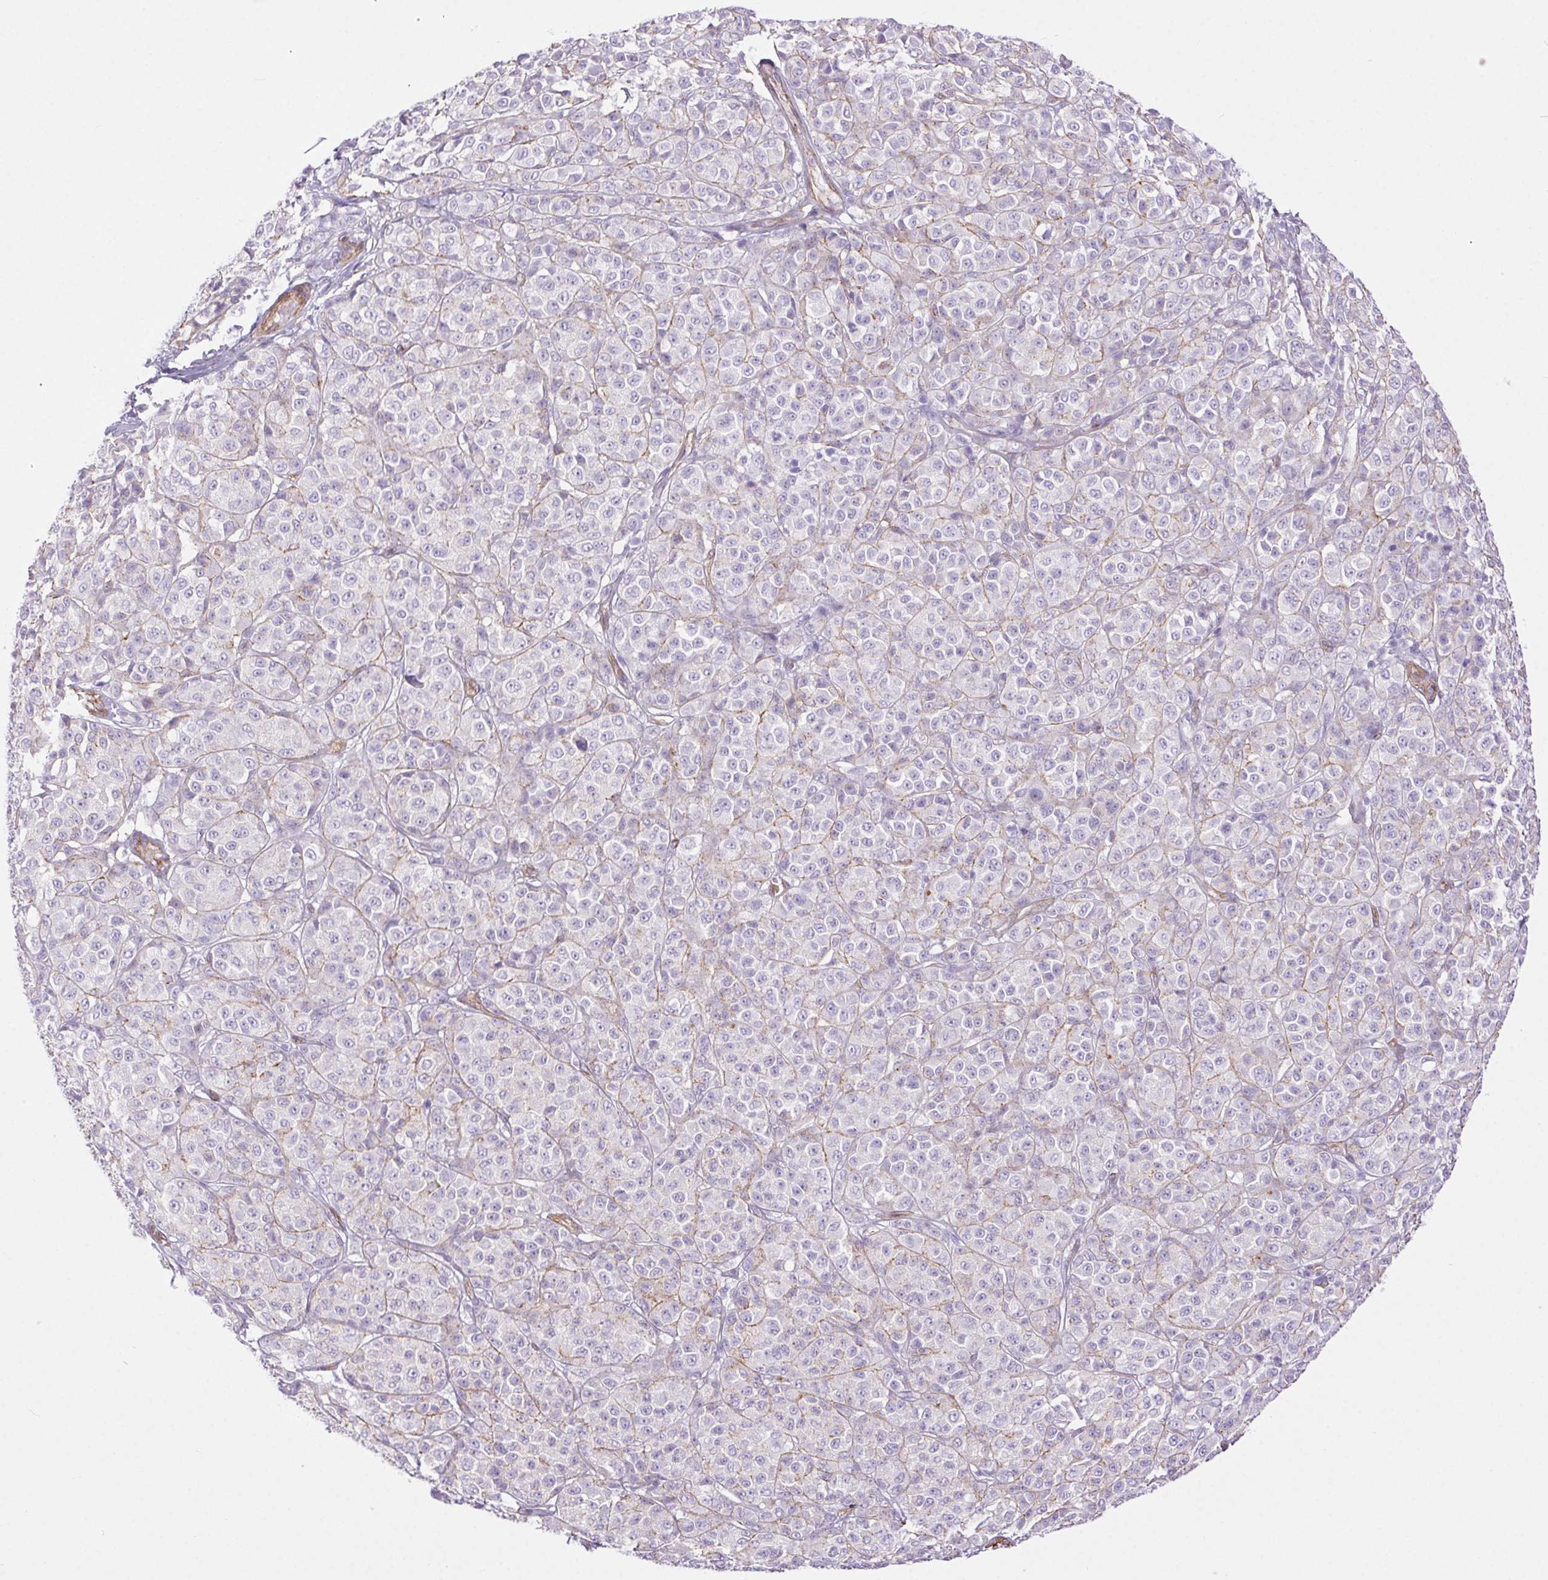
{"staining": {"intensity": "negative", "quantity": "none", "location": "none"}, "tissue": "melanoma", "cell_type": "Tumor cells", "image_type": "cancer", "snomed": [{"axis": "morphology", "description": "Malignant melanoma, NOS"}, {"axis": "topography", "description": "Skin"}], "caption": "IHC photomicrograph of neoplastic tissue: human melanoma stained with DAB exhibits no significant protein staining in tumor cells.", "gene": "SHCBP1L", "patient": {"sex": "male", "age": 89}}